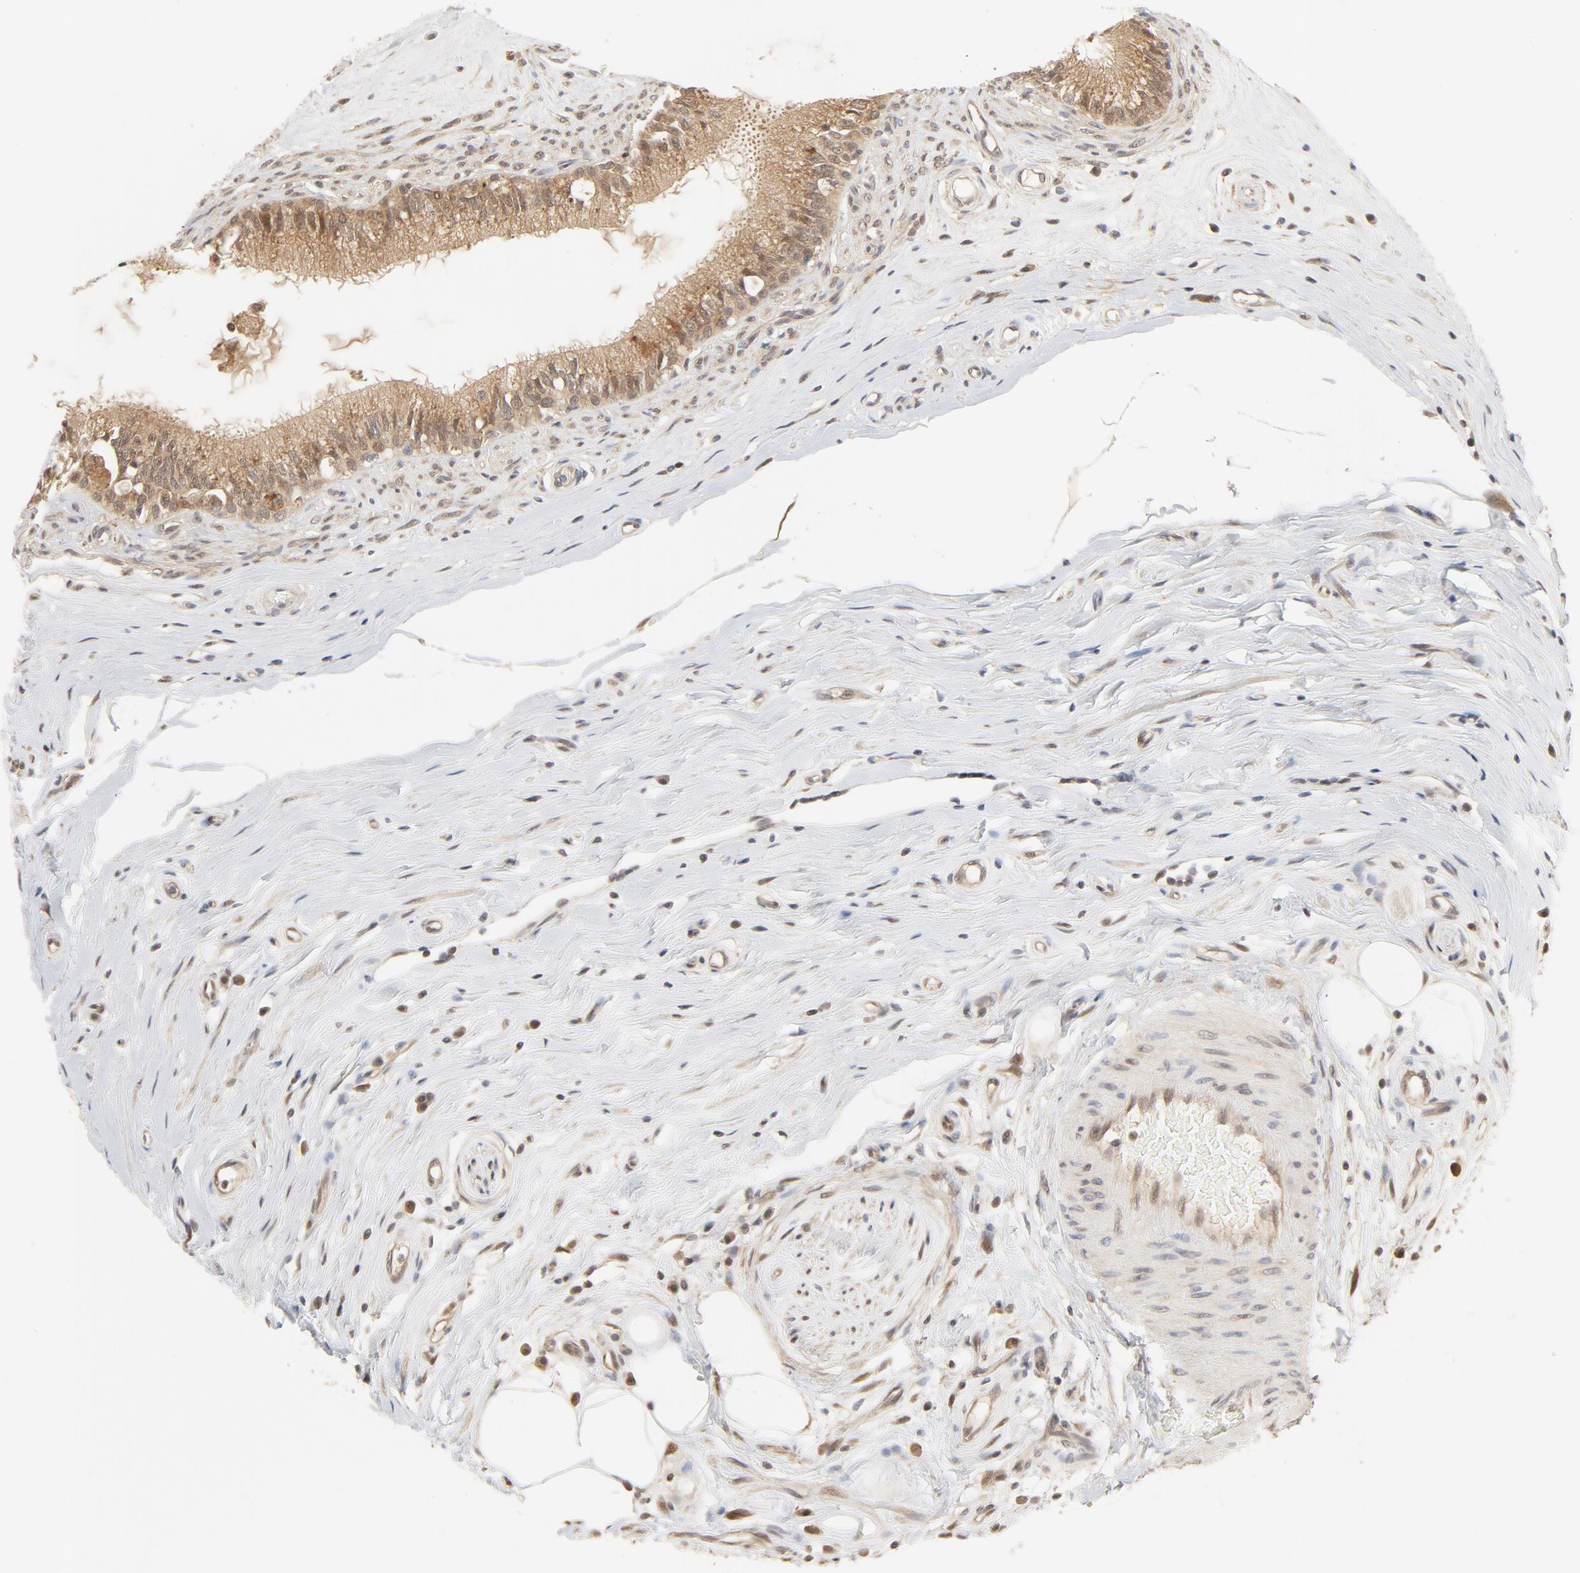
{"staining": {"intensity": "moderate", "quantity": "25%-75%", "location": "cytoplasmic/membranous,nuclear"}, "tissue": "epididymis", "cell_type": "Glandular cells", "image_type": "normal", "snomed": [{"axis": "morphology", "description": "Normal tissue, NOS"}, {"axis": "morphology", "description": "Inflammation, NOS"}, {"axis": "topography", "description": "Epididymis"}], "caption": "A brown stain shows moderate cytoplasmic/membranous,nuclear expression of a protein in glandular cells of unremarkable human epididymis. Nuclei are stained in blue.", "gene": "NEDD8", "patient": {"sex": "male", "age": 84}}